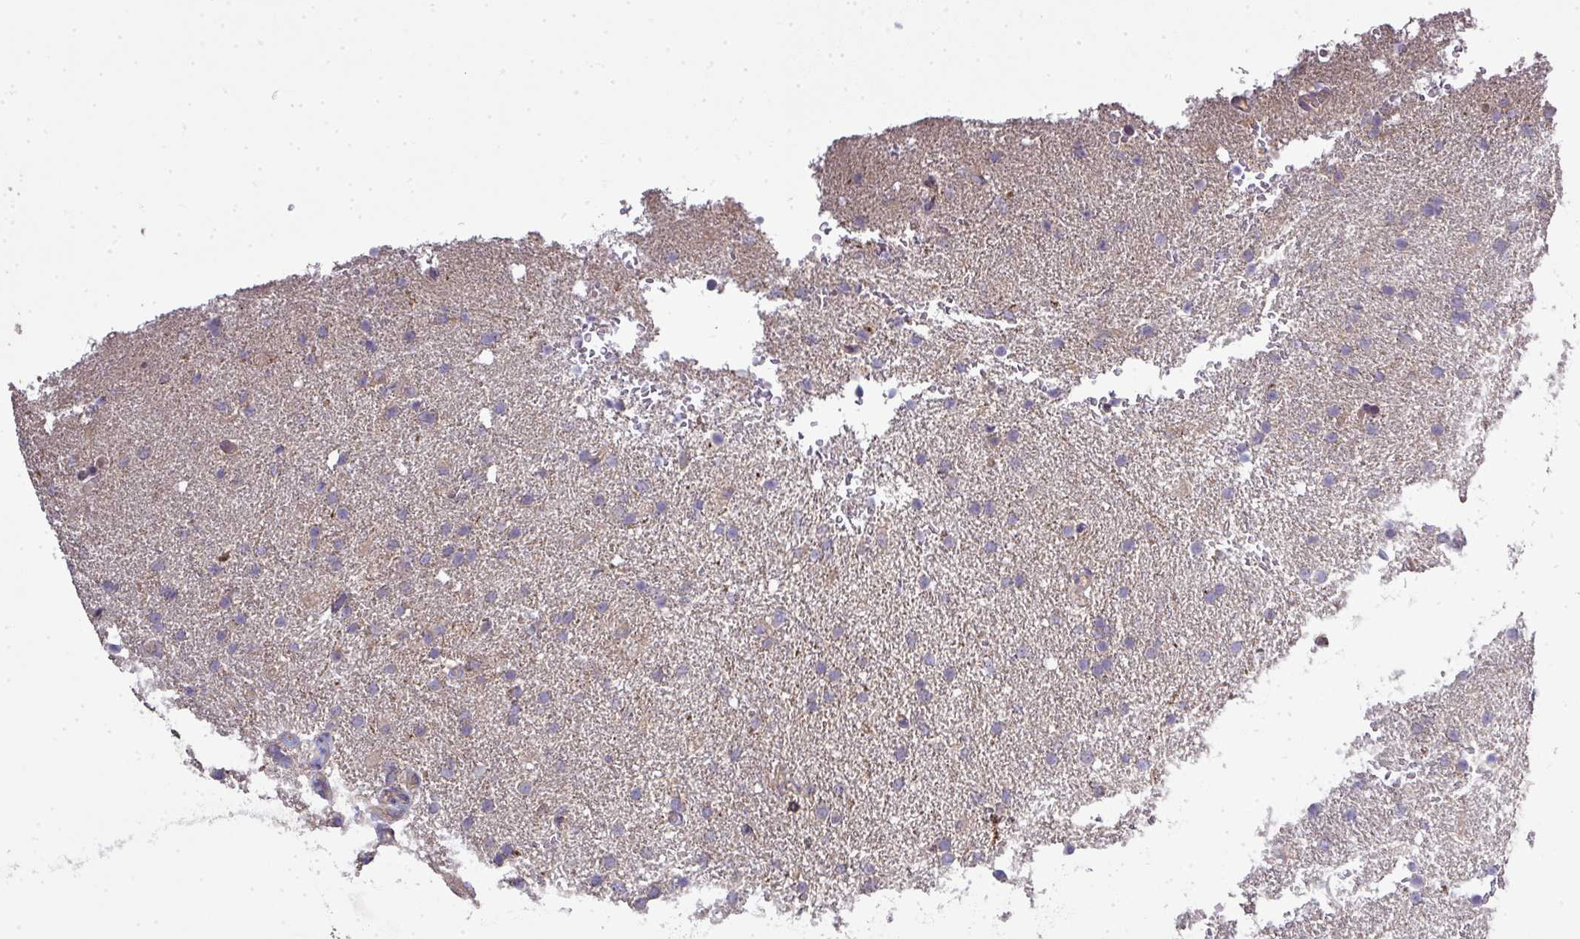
{"staining": {"intensity": "negative", "quantity": "none", "location": "none"}, "tissue": "glioma", "cell_type": "Tumor cells", "image_type": "cancer", "snomed": [{"axis": "morphology", "description": "Glioma, malignant, High grade"}, {"axis": "topography", "description": "Brain"}], "caption": "Tumor cells are negative for protein expression in human malignant glioma (high-grade).", "gene": "STAT5A", "patient": {"sex": "male", "age": 72}}